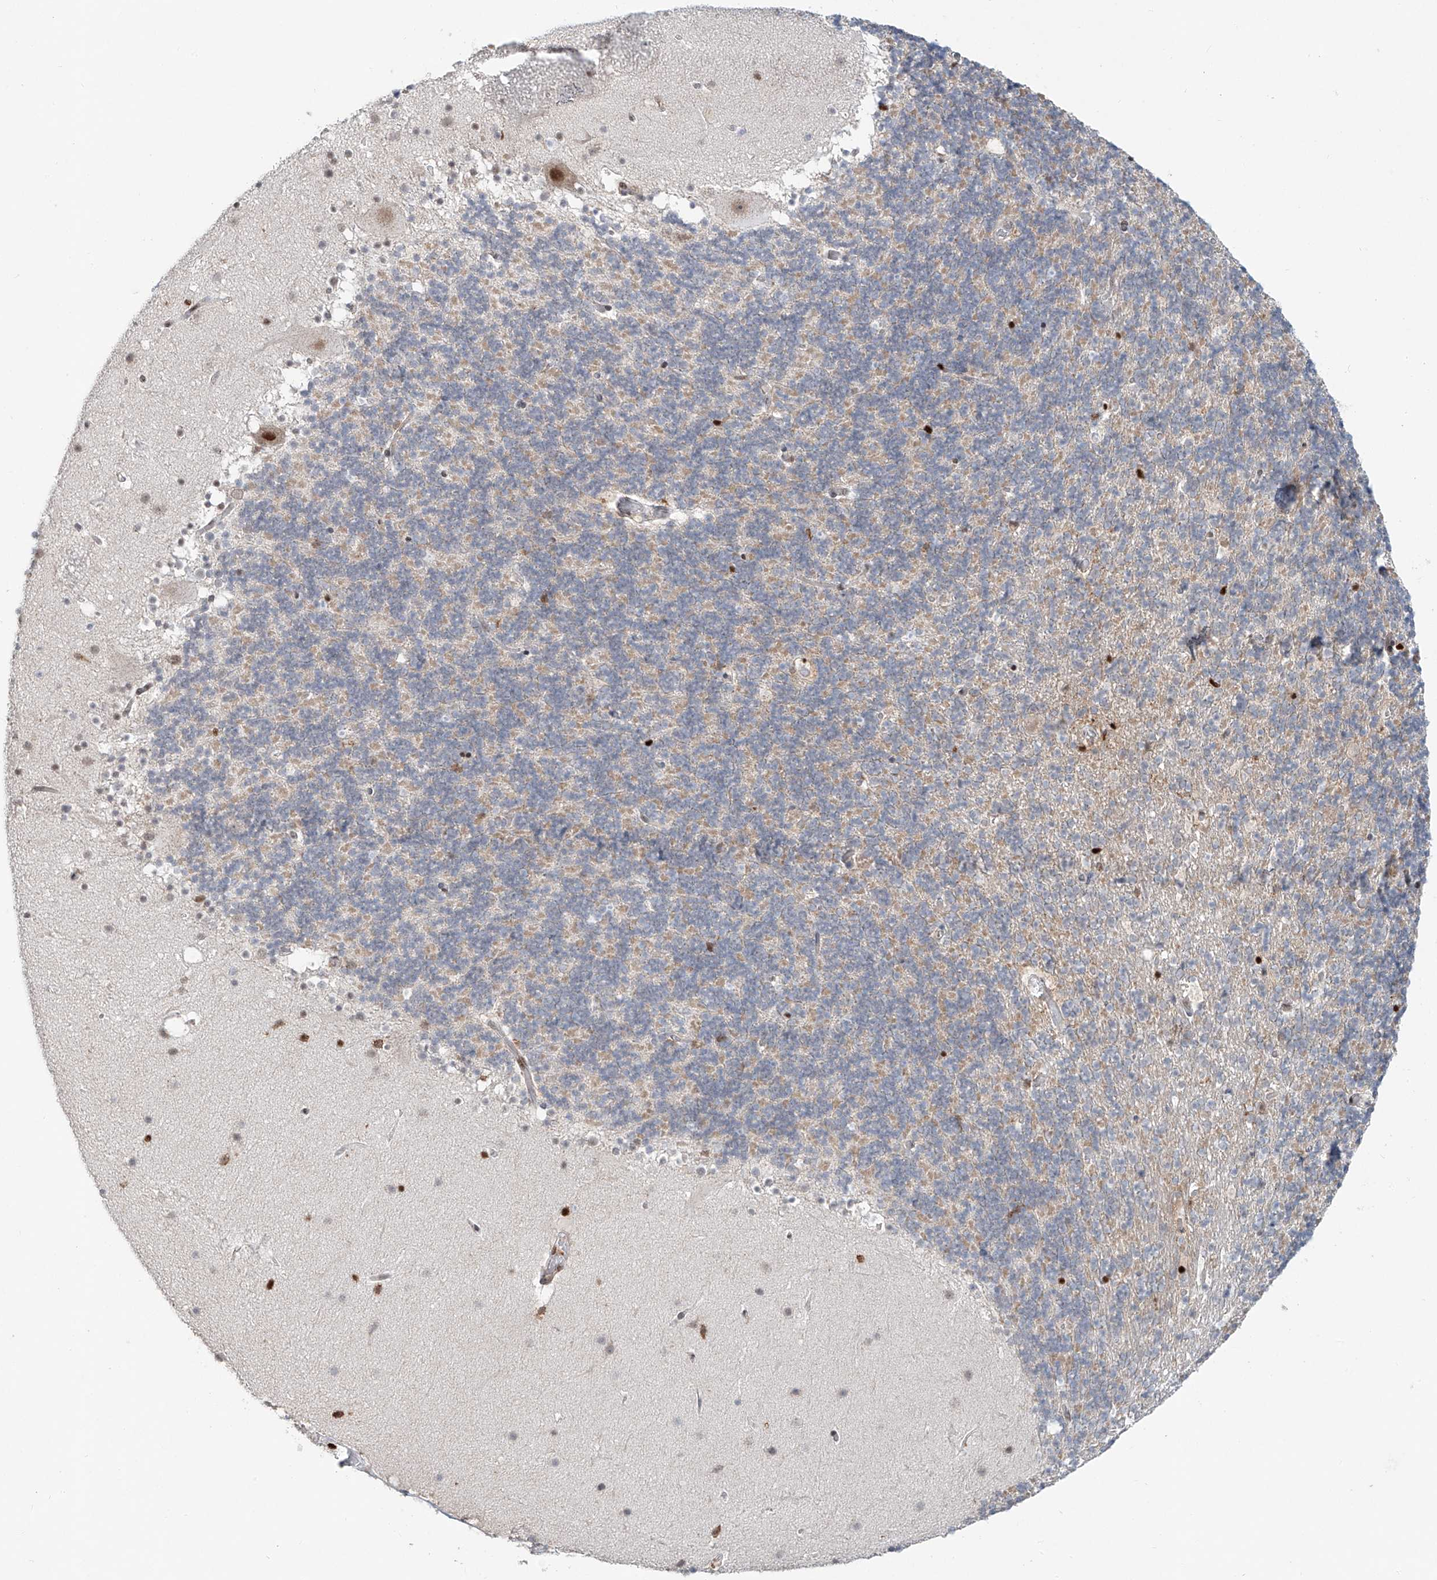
{"staining": {"intensity": "negative", "quantity": "none", "location": "none"}, "tissue": "cerebellum", "cell_type": "Cells in granular layer", "image_type": "normal", "snomed": [{"axis": "morphology", "description": "Normal tissue, NOS"}, {"axis": "topography", "description": "Cerebellum"}], "caption": "DAB immunohistochemical staining of unremarkable human cerebellum reveals no significant staining in cells in granular layer.", "gene": "DZIP1L", "patient": {"sex": "male", "age": 57}}